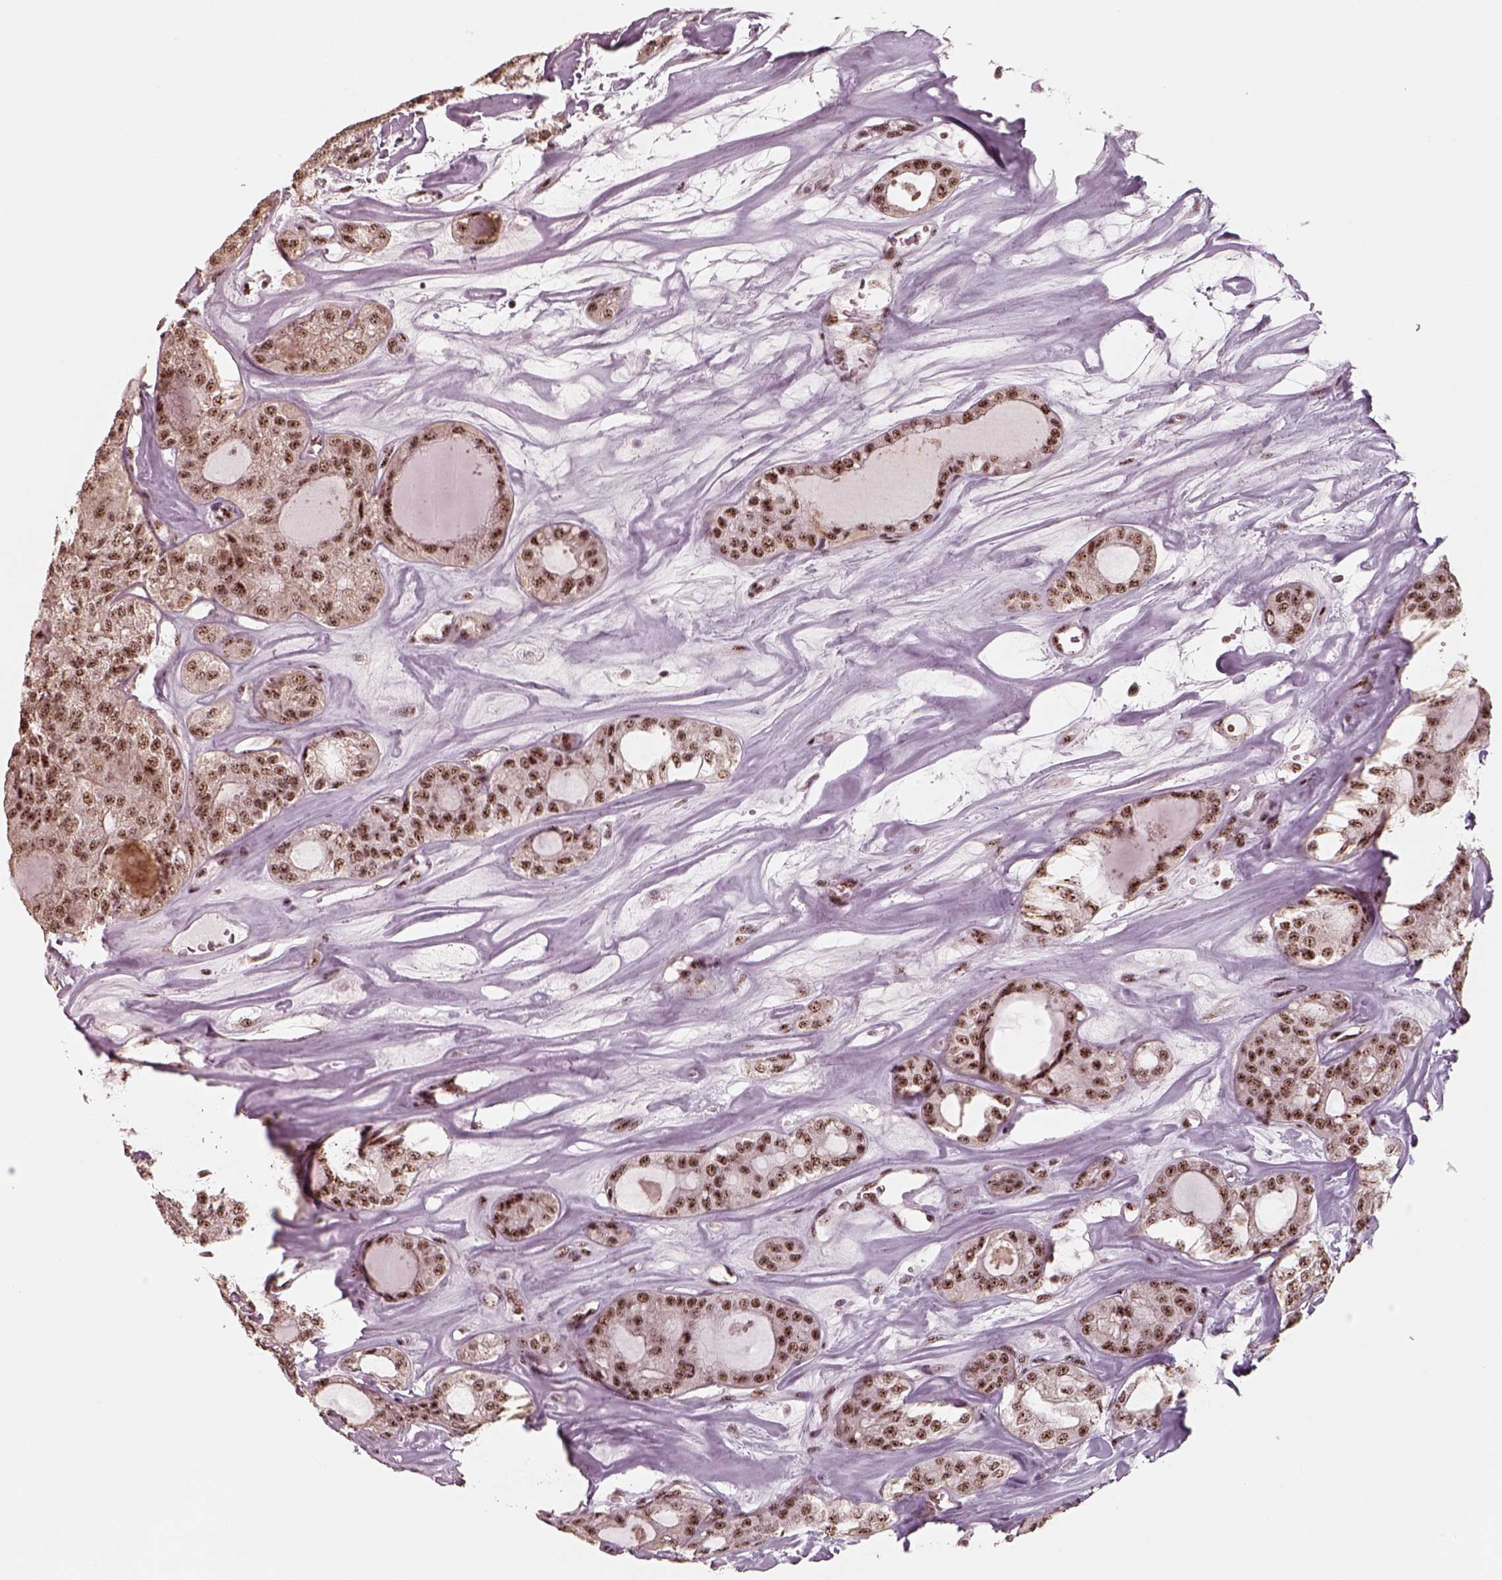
{"staining": {"intensity": "moderate", "quantity": ">75%", "location": "nuclear"}, "tissue": "thyroid cancer", "cell_type": "Tumor cells", "image_type": "cancer", "snomed": [{"axis": "morphology", "description": "Follicular adenoma carcinoma, NOS"}, {"axis": "topography", "description": "Thyroid gland"}], "caption": "This image displays thyroid cancer stained with IHC to label a protein in brown. The nuclear of tumor cells show moderate positivity for the protein. Nuclei are counter-stained blue.", "gene": "ATXN7L3", "patient": {"sex": "male", "age": 75}}